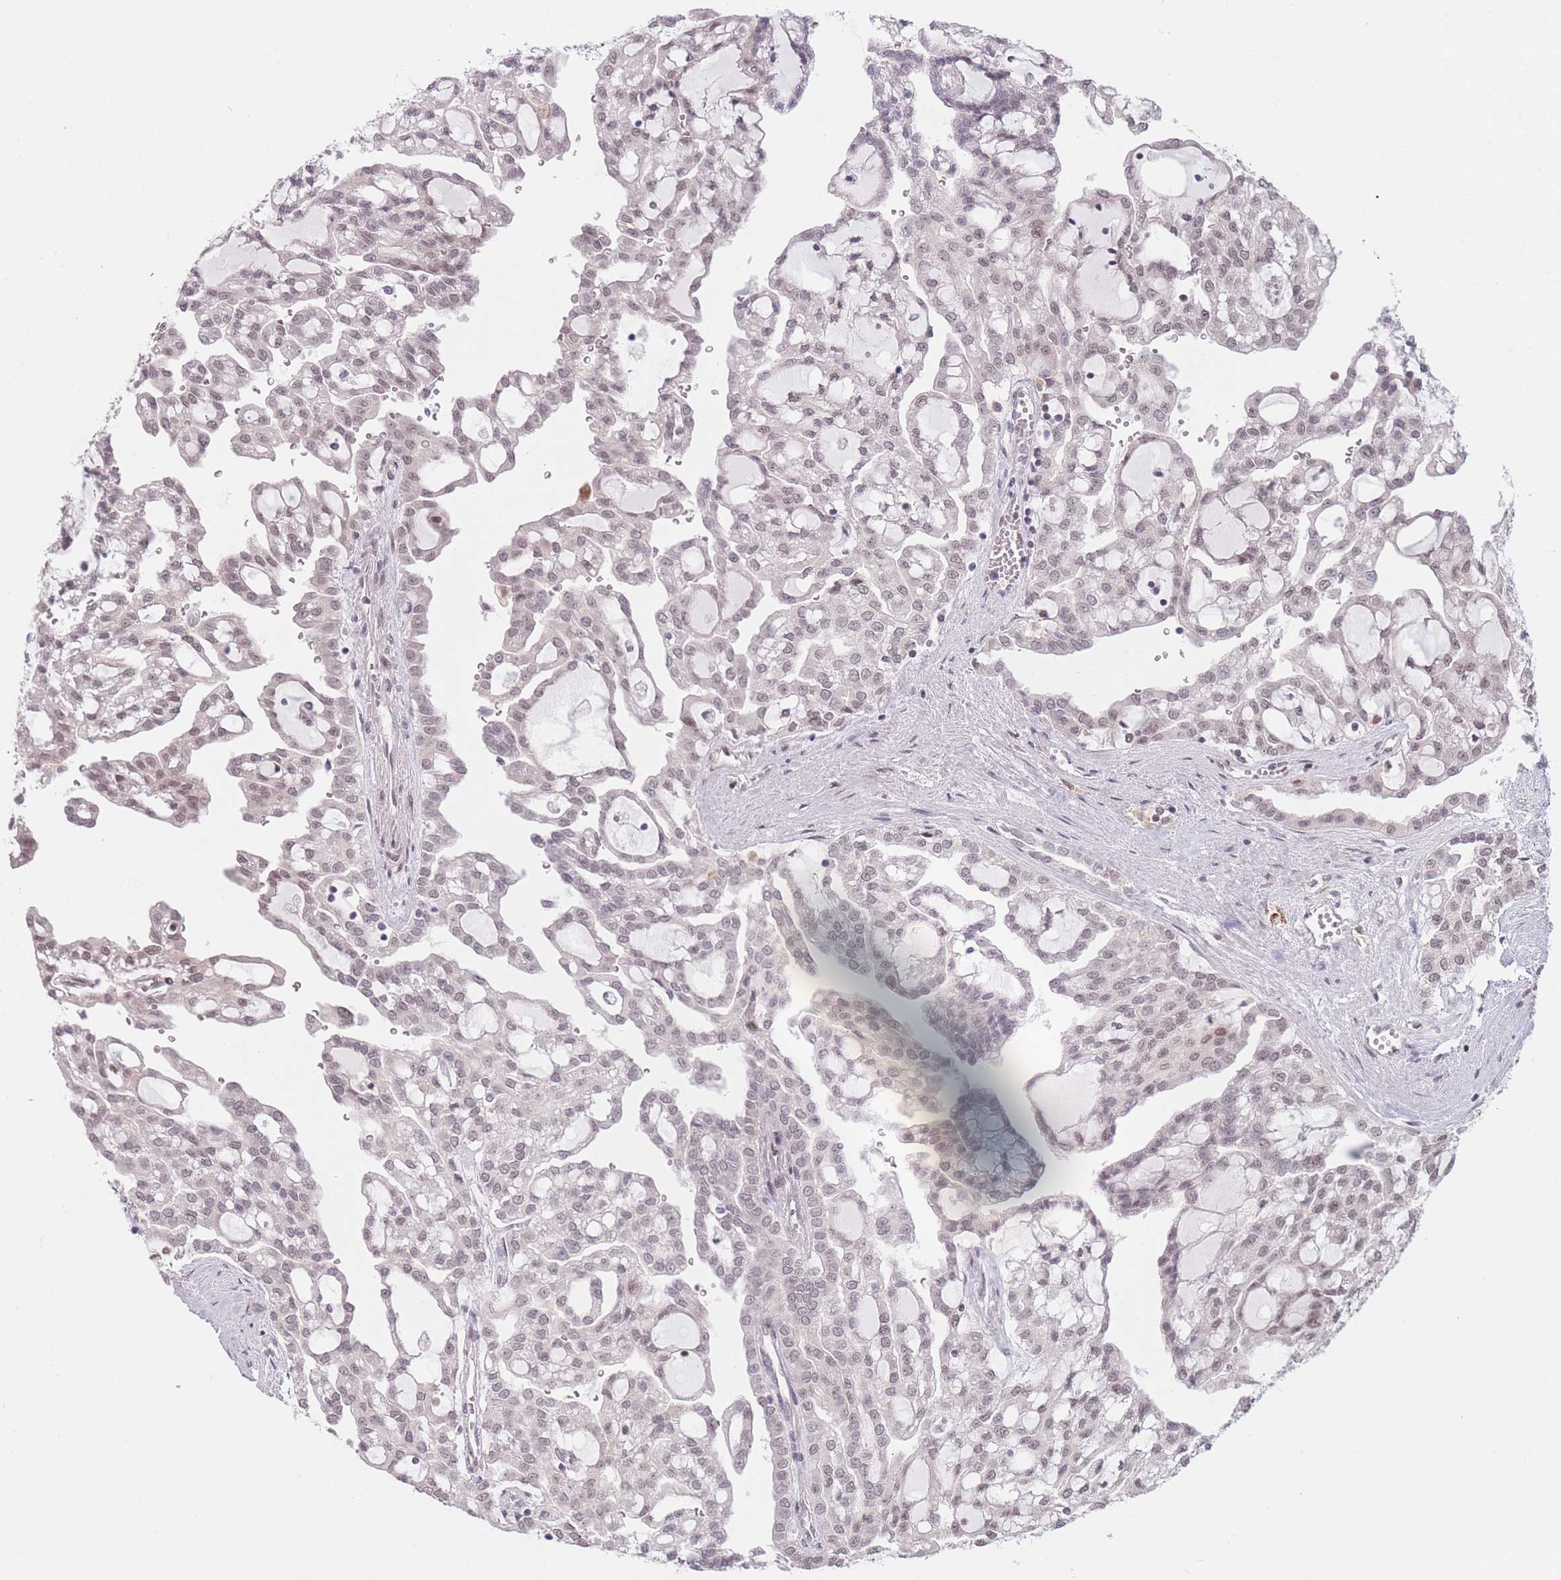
{"staining": {"intensity": "weak", "quantity": ">75%", "location": "nuclear"}, "tissue": "renal cancer", "cell_type": "Tumor cells", "image_type": "cancer", "snomed": [{"axis": "morphology", "description": "Adenocarcinoma, NOS"}, {"axis": "topography", "description": "Kidney"}], "caption": "Renal cancer stained with DAB (3,3'-diaminobenzidine) IHC exhibits low levels of weak nuclear expression in approximately >75% of tumor cells.", "gene": "SUPT6H", "patient": {"sex": "male", "age": 63}}